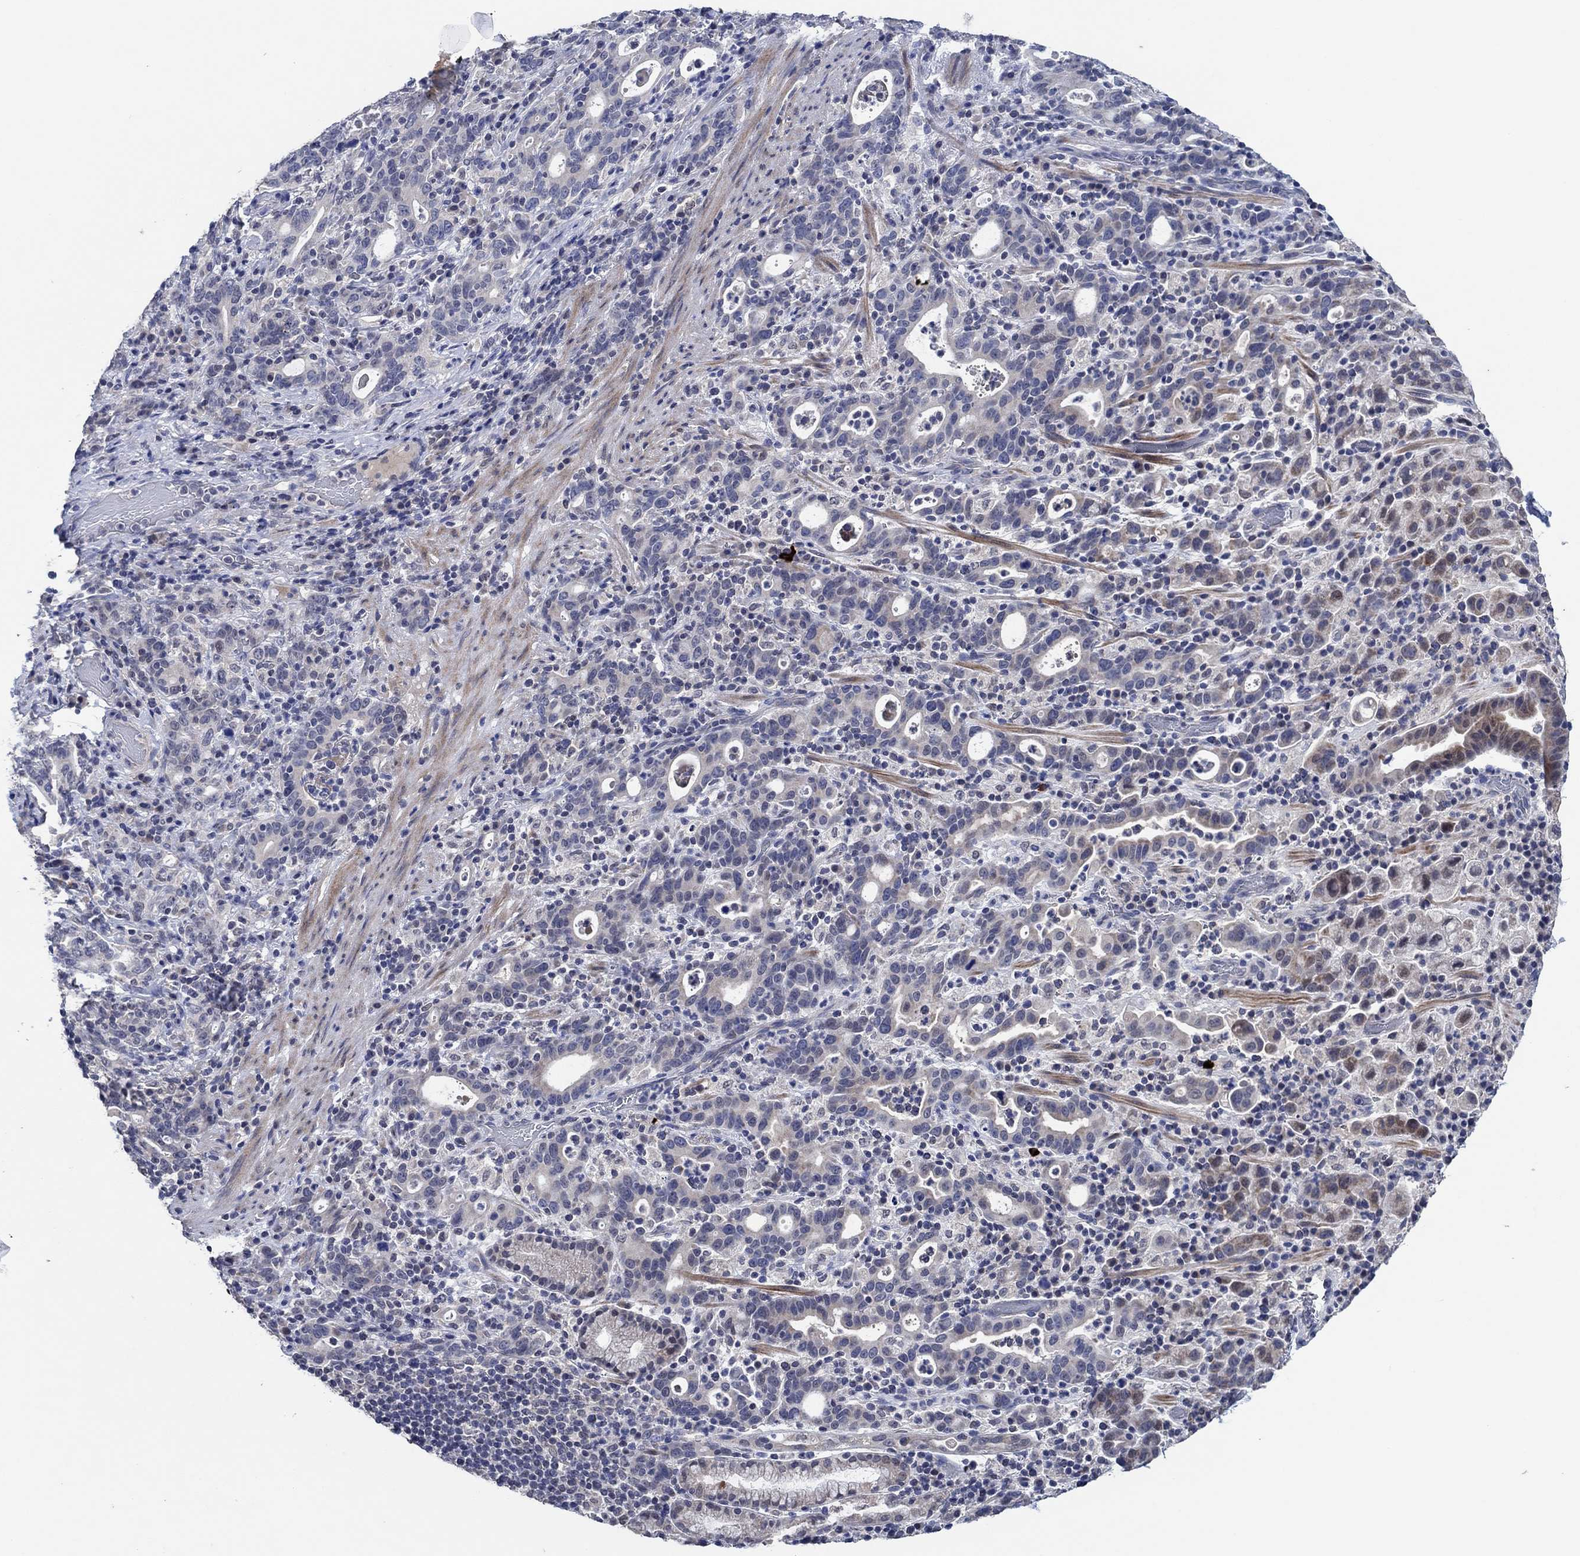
{"staining": {"intensity": "moderate", "quantity": "<25%", "location": "cytoplasmic/membranous"}, "tissue": "stomach cancer", "cell_type": "Tumor cells", "image_type": "cancer", "snomed": [{"axis": "morphology", "description": "Adenocarcinoma, NOS"}, {"axis": "topography", "description": "Stomach"}], "caption": "Protein staining of stomach cancer tissue reveals moderate cytoplasmic/membranous staining in about <25% of tumor cells.", "gene": "PRRT3", "patient": {"sex": "male", "age": 79}}